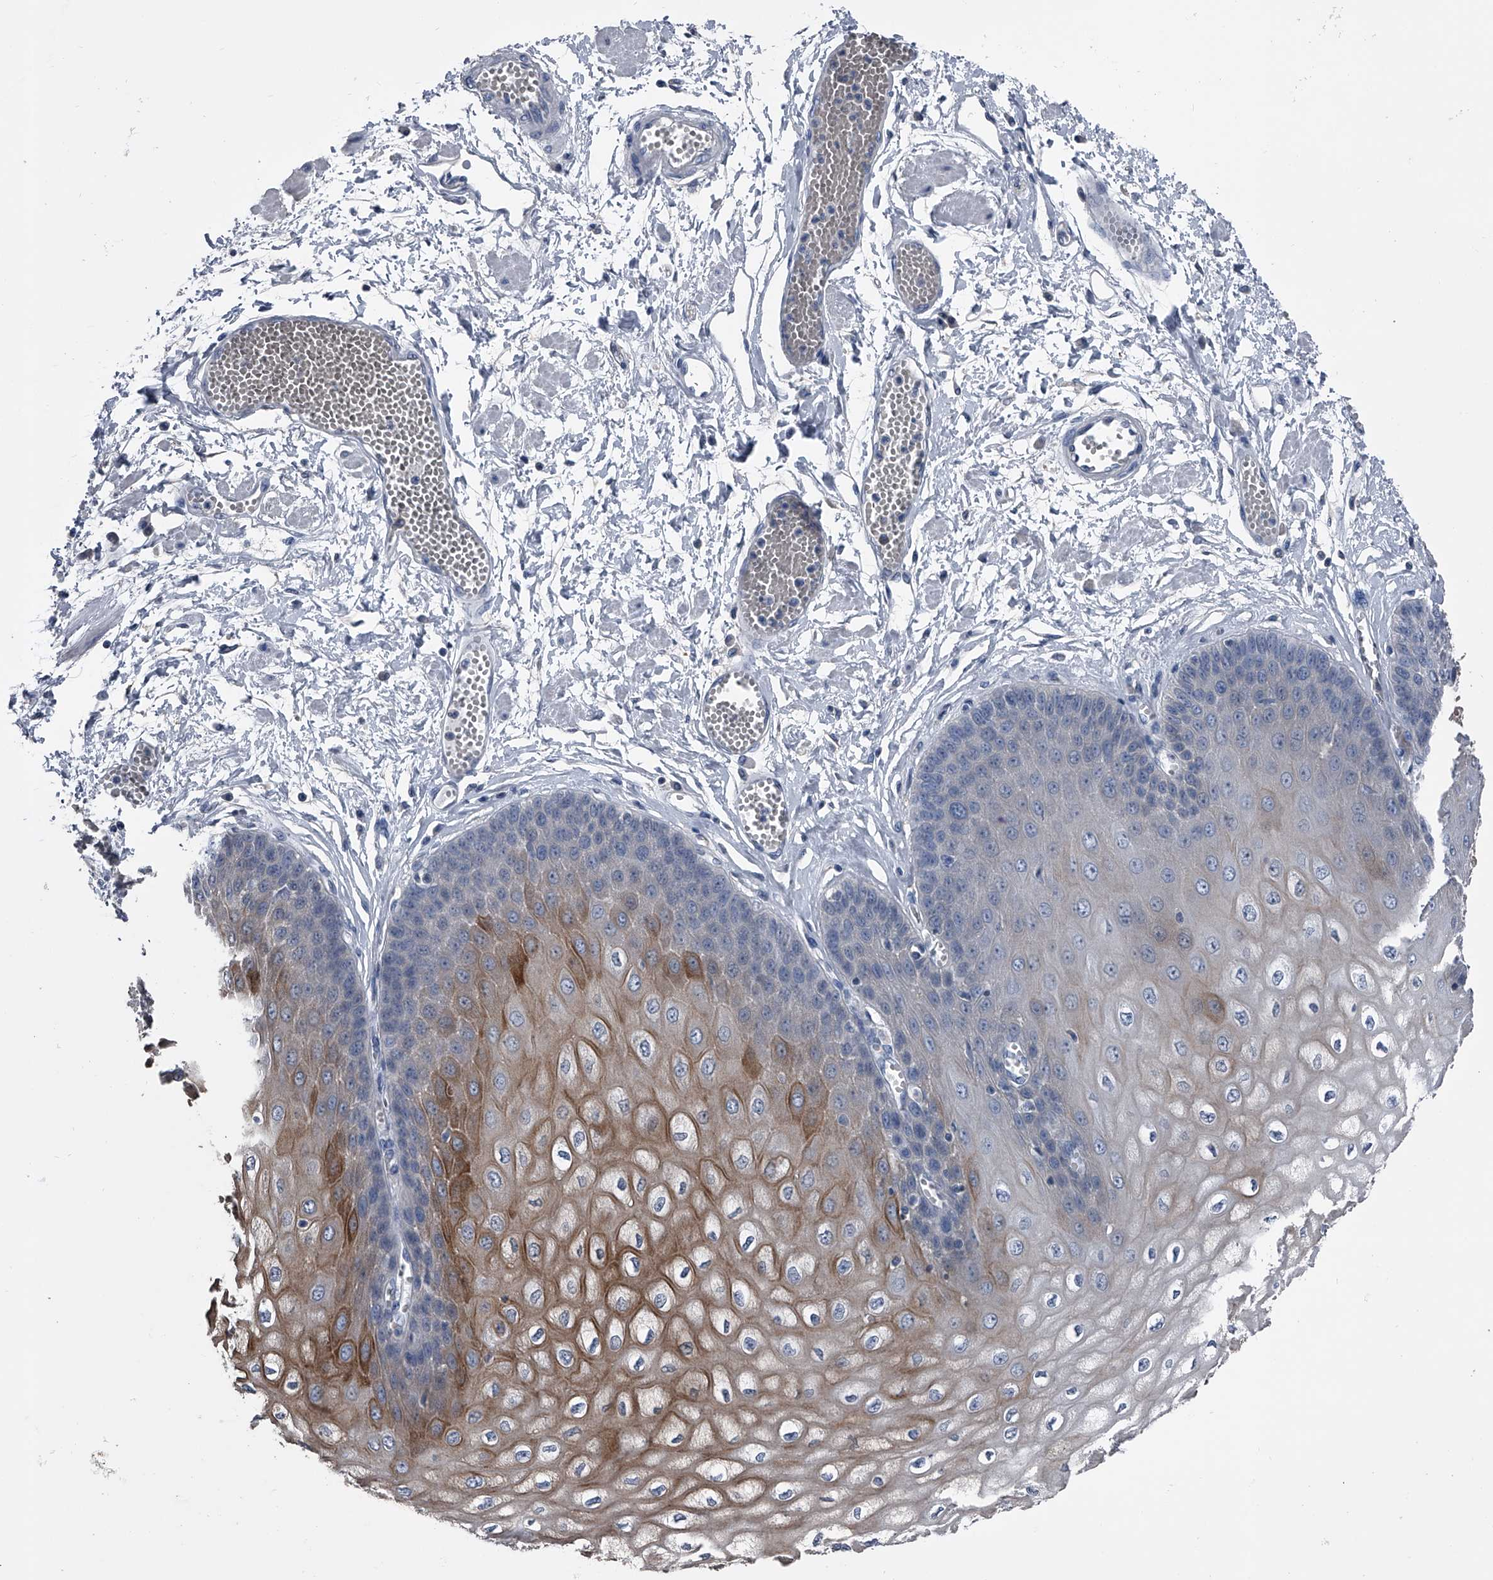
{"staining": {"intensity": "moderate", "quantity": ">75%", "location": "cytoplasmic/membranous"}, "tissue": "esophagus", "cell_type": "Squamous epithelial cells", "image_type": "normal", "snomed": [{"axis": "morphology", "description": "Normal tissue, NOS"}, {"axis": "topography", "description": "Esophagus"}], "caption": "Moderate cytoplasmic/membranous staining is appreciated in approximately >75% of squamous epithelial cells in unremarkable esophagus. (DAB IHC, brown staining for protein, blue staining for nuclei).", "gene": "KIF13A", "patient": {"sex": "male", "age": 60}}